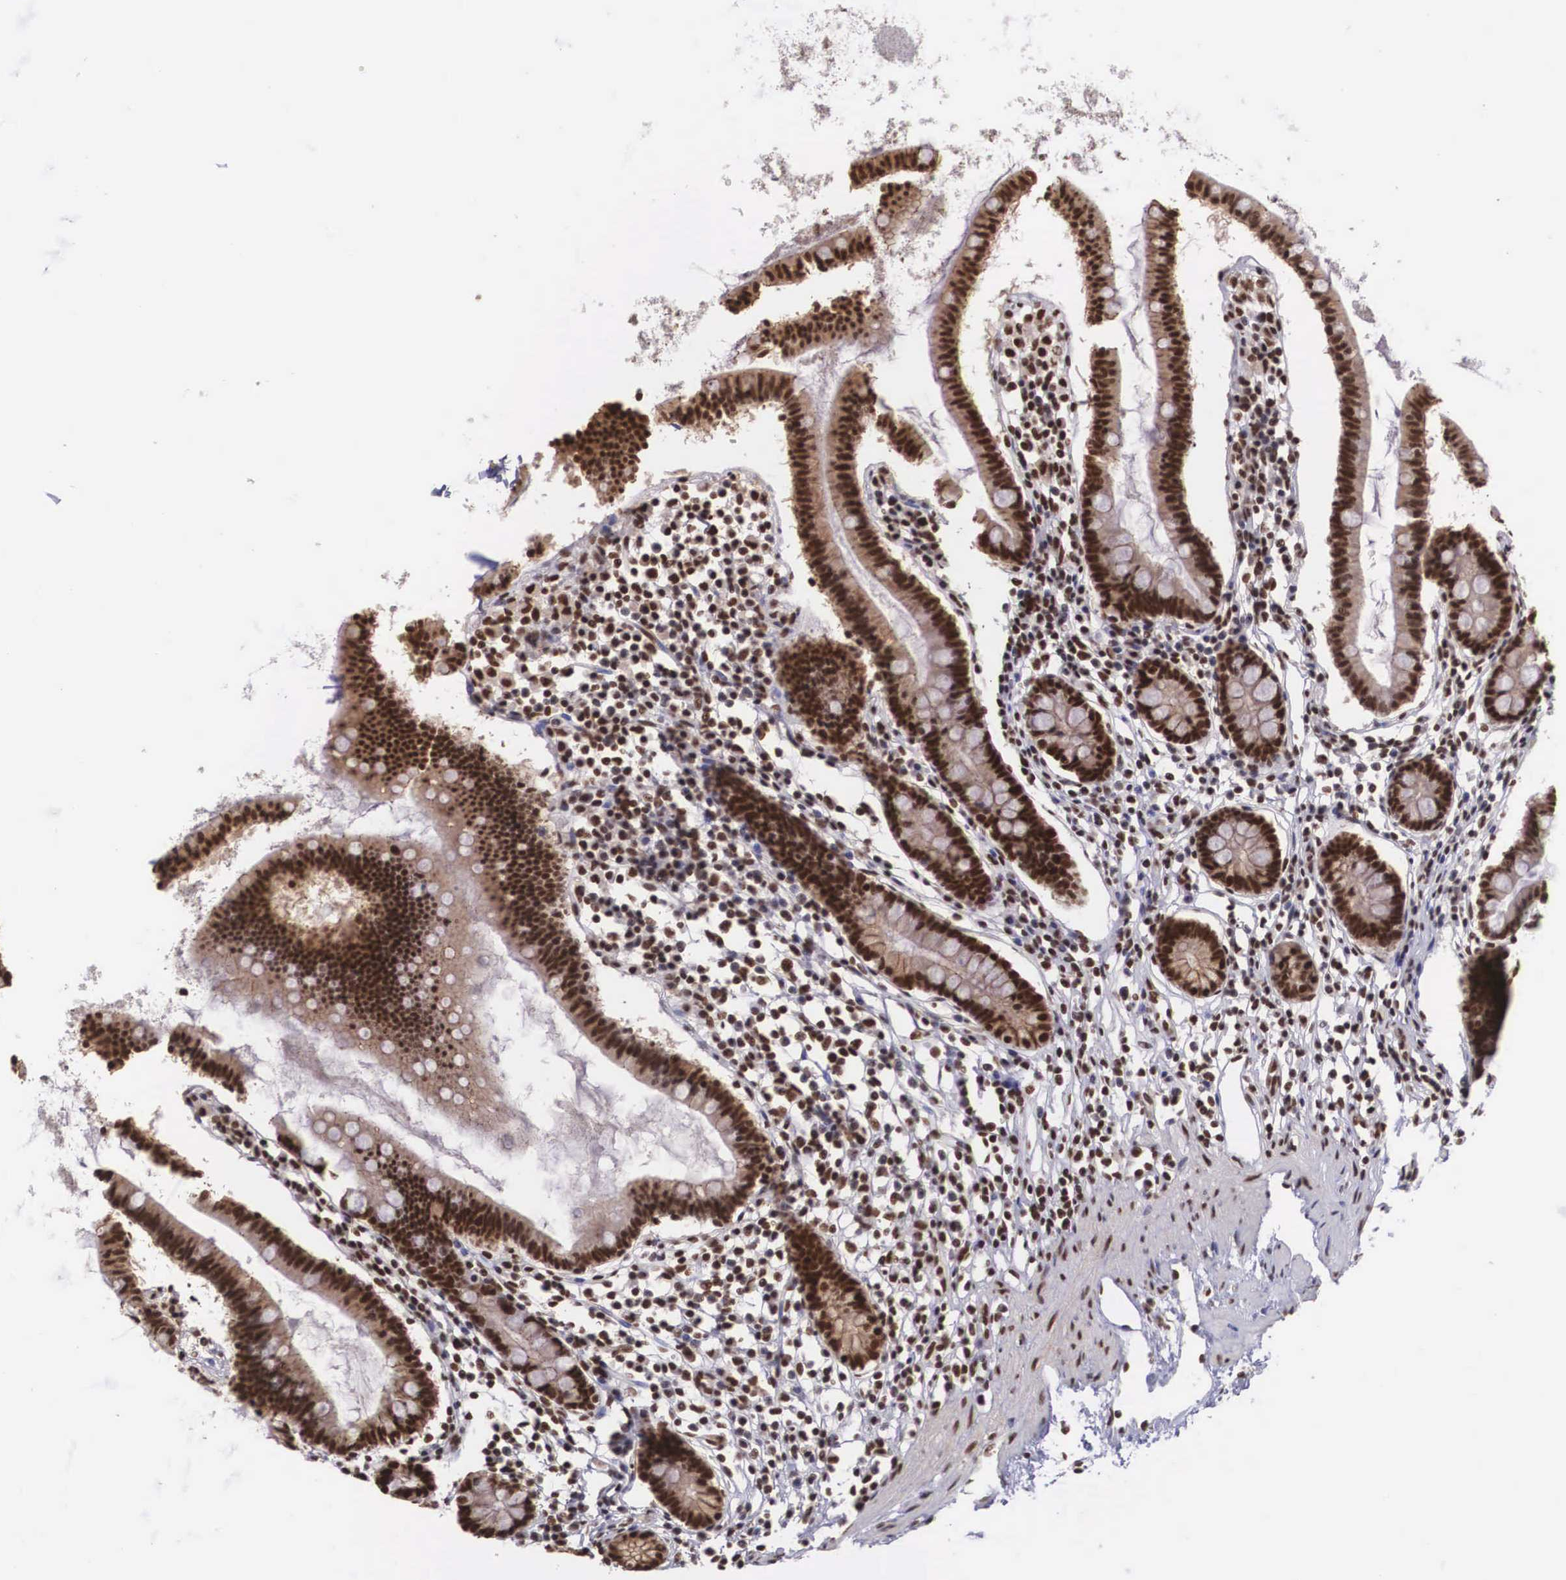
{"staining": {"intensity": "strong", "quantity": ">75%", "location": "cytoplasmic/membranous,nuclear"}, "tissue": "small intestine", "cell_type": "Glandular cells", "image_type": "normal", "snomed": [{"axis": "morphology", "description": "Normal tissue, NOS"}, {"axis": "topography", "description": "Small intestine"}], "caption": "Normal small intestine was stained to show a protein in brown. There is high levels of strong cytoplasmic/membranous,nuclear staining in approximately >75% of glandular cells. The protein is stained brown, and the nuclei are stained in blue (DAB (3,3'-diaminobenzidine) IHC with brightfield microscopy, high magnification).", "gene": "POLR2F", "patient": {"sex": "female", "age": 37}}